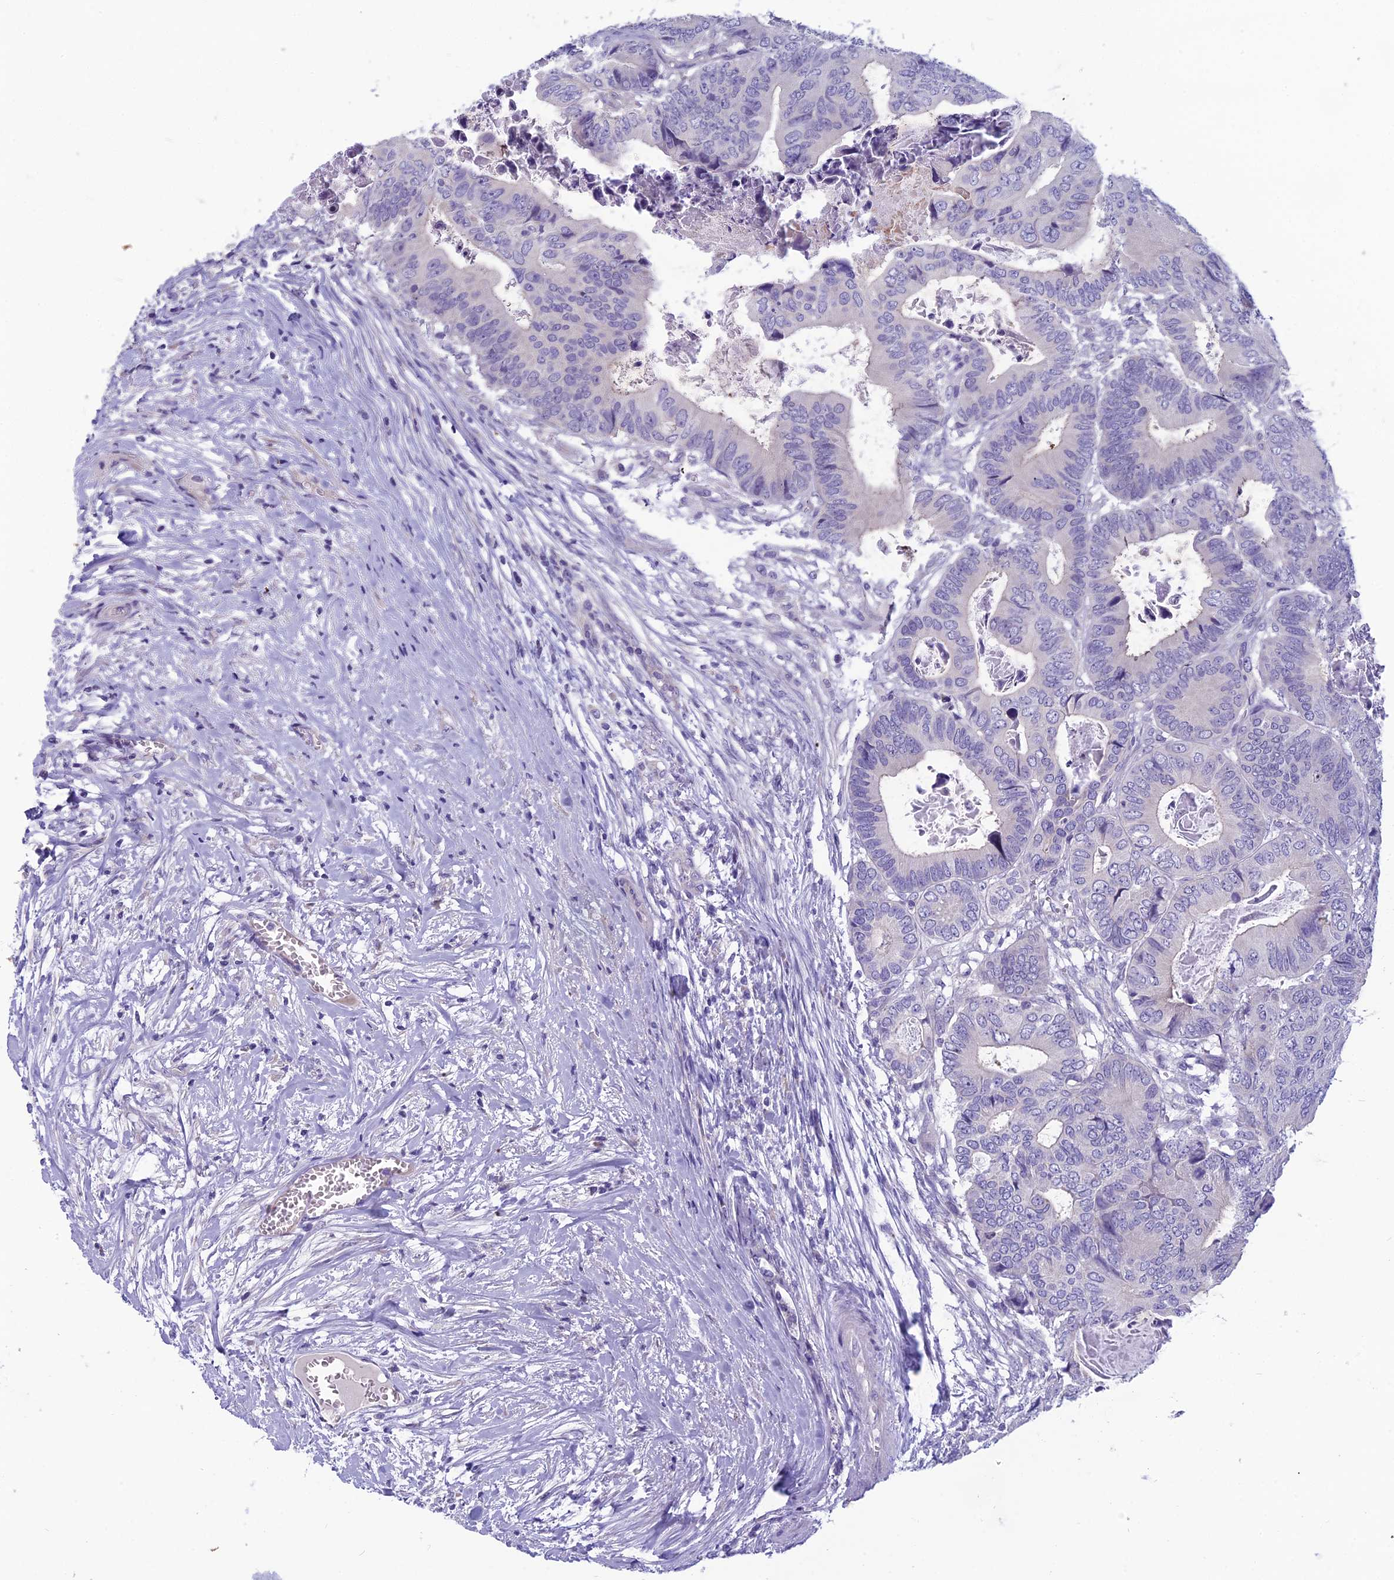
{"staining": {"intensity": "negative", "quantity": "none", "location": "none"}, "tissue": "colorectal cancer", "cell_type": "Tumor cells", "image_type": "cancer", "snomed": [{"axis": "morphology", "description": "Adenocarcinoma, NOS"}, {"axis": "topography", "description": "Colon"}], "caption": "The immunohistochemistry micrograph has no significant expression in tumor cells of colorectal cancer tissue.", "gene": "RBM41", "patient": {"sex": "male", "age": 85}}